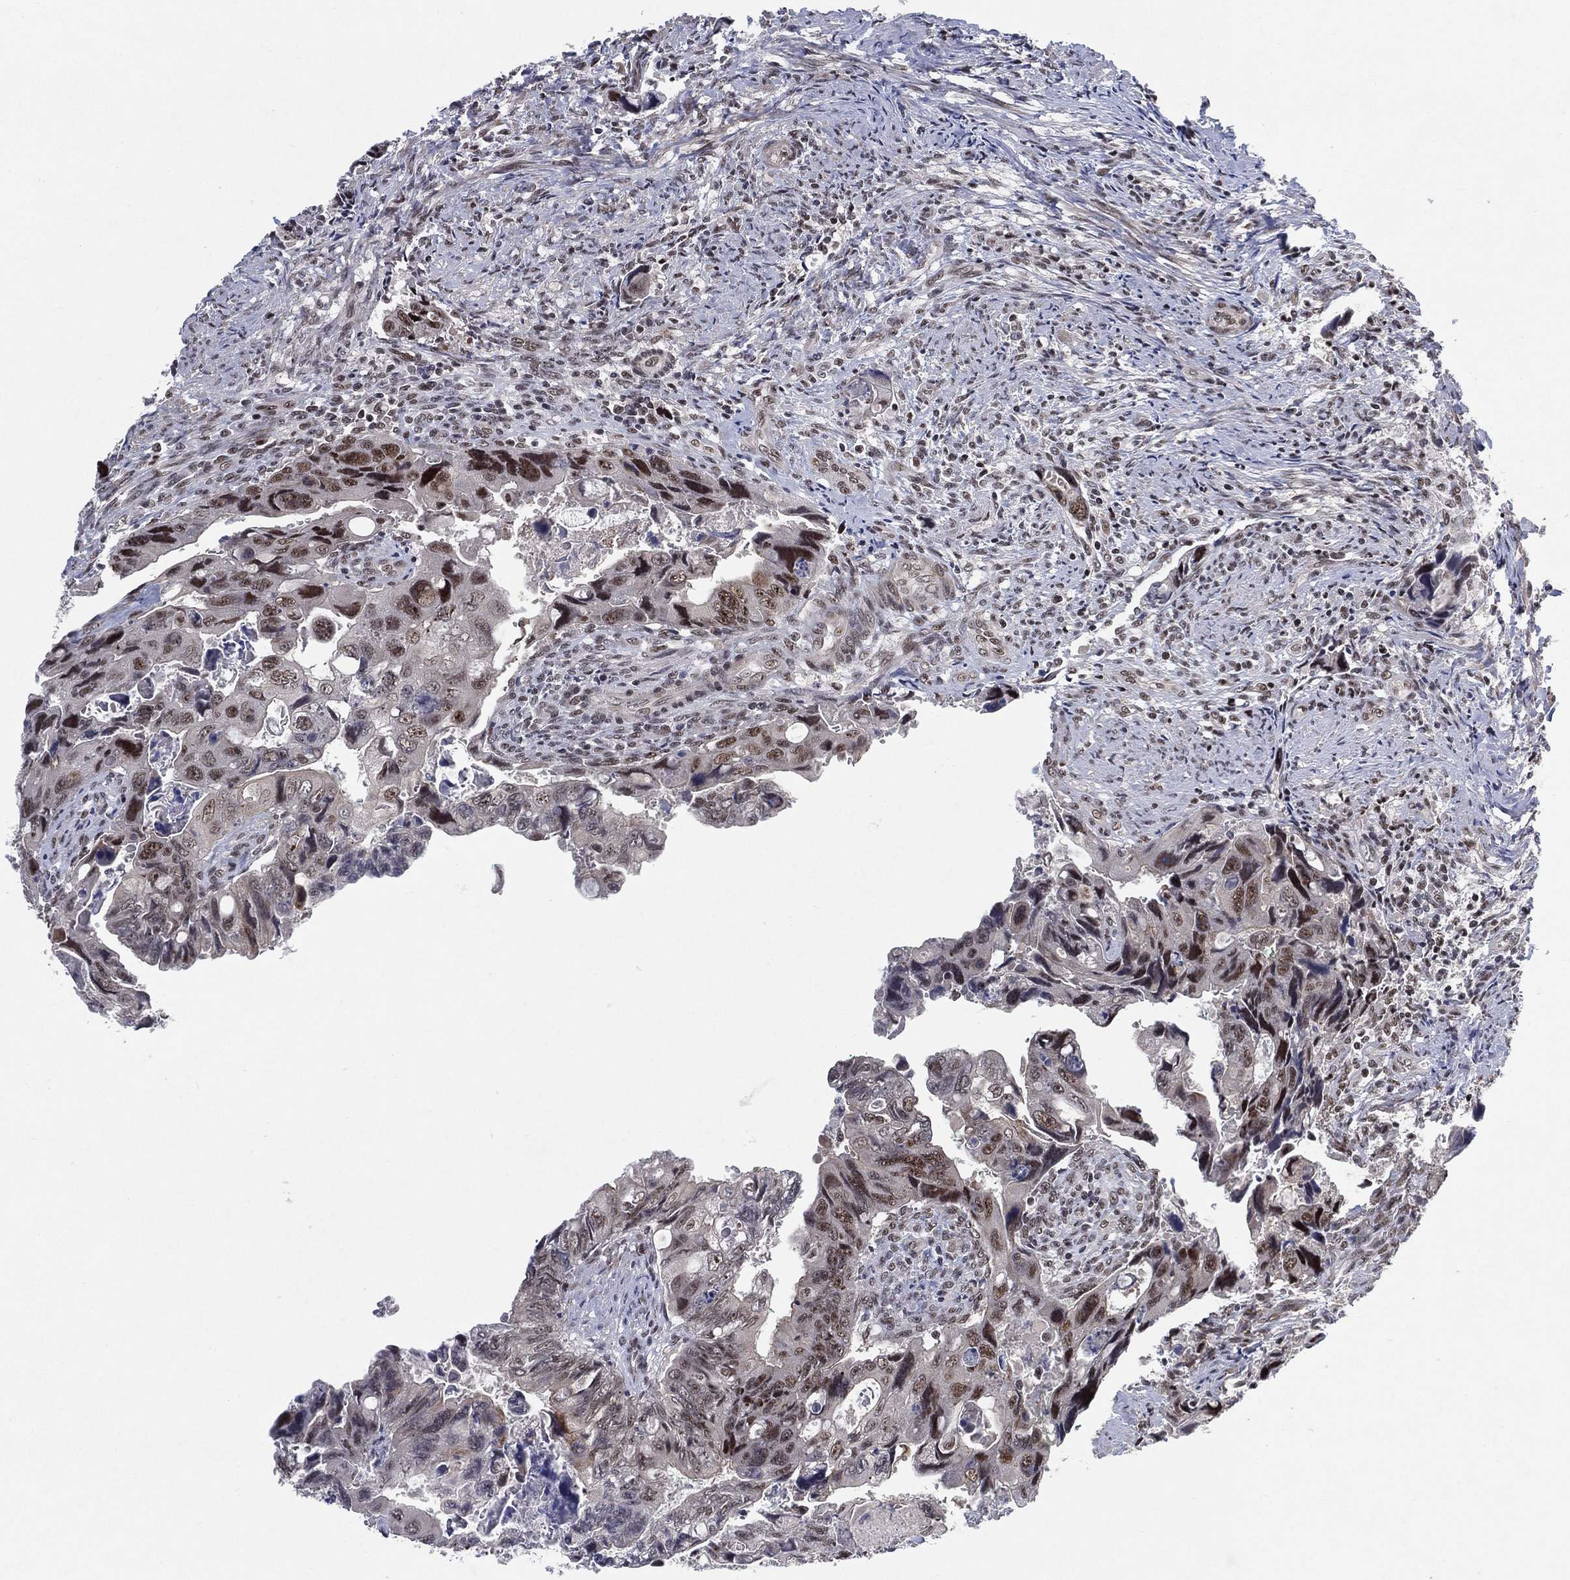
{"staining": {"intensity": "strong", "quantity": "<25%", "location": "nuclear"}, "tissue": "colorectal cancer", "cell_type": "Tumor cells", "image_type": "cancer", "snomed": [{"axis": "morphology", "description": "Adenocarcinoma, NOS"}, {"axis": "topography", "description": "Rectum"}], "caption": "Protein staining of colorectal adenocarcinoma tissue reveals strong nuclear staining in approximately <25% of tumor cells.", "gene": "DGCR8", "patient": {"sex": "male", "age": 62}}